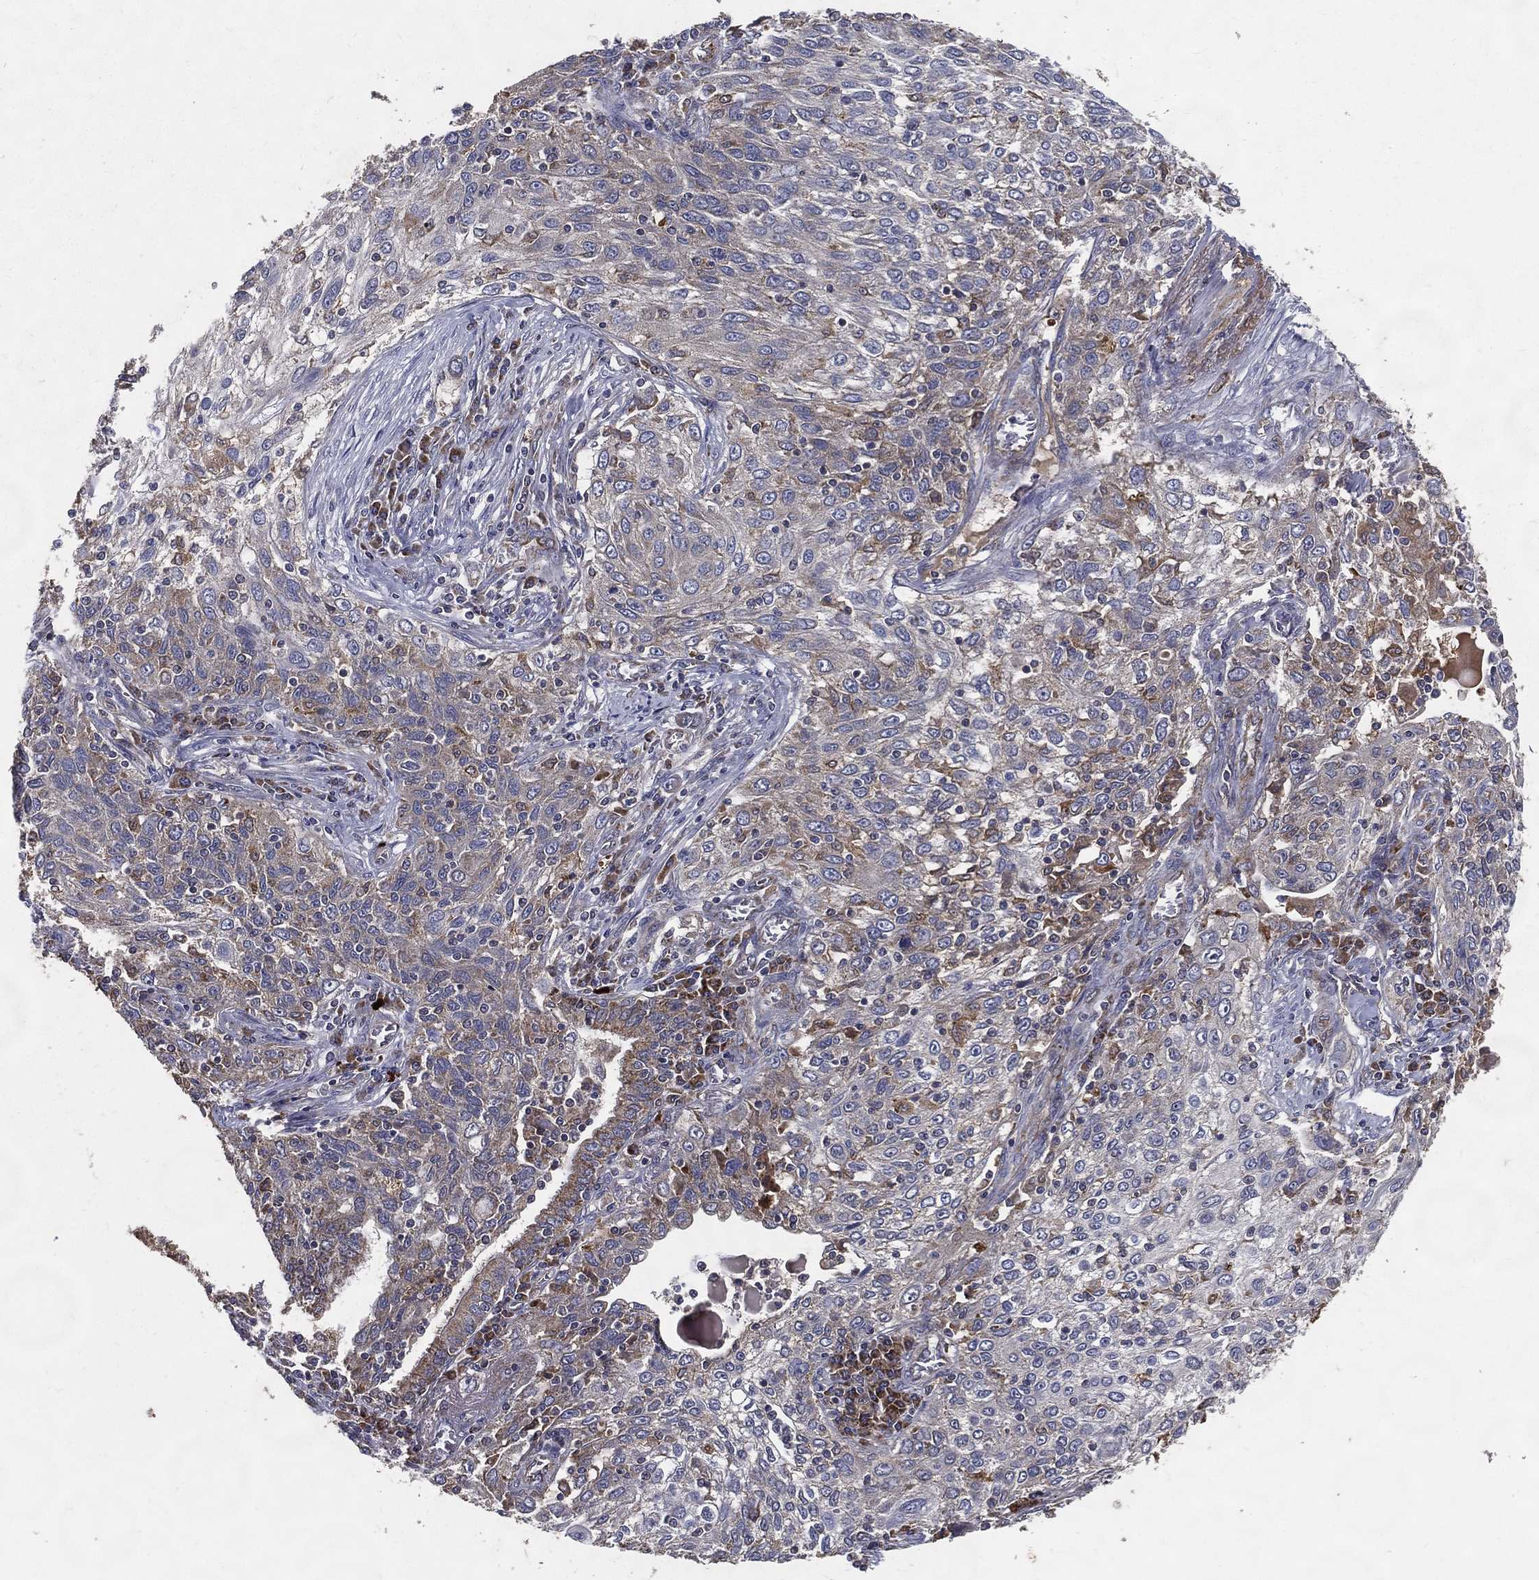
{"staining": {"intensity": "weak", "quantity": "25%-75%", "location": "cytoplasmic/membranous"}, "tissue": "lung cancer", "cell_type": "Tumor cells", "image_type": "cancer", "snomed": [{"axis": "morphology", "description": "Squamous cell carcinoma, NOS"}, {"axis": "topography", "description": "Lung"}], "caption": "The immunohistochemical stain labels weak cytoplasmic/membranous positivity in tumor cells of lung cancer (squamous cell carcinoma) tissue. Ihc stains the protein of interest in brown and the nuclei are stained blue.", "gene": "MT-ND1", "patient": {"sex": "female", "age": 69}}